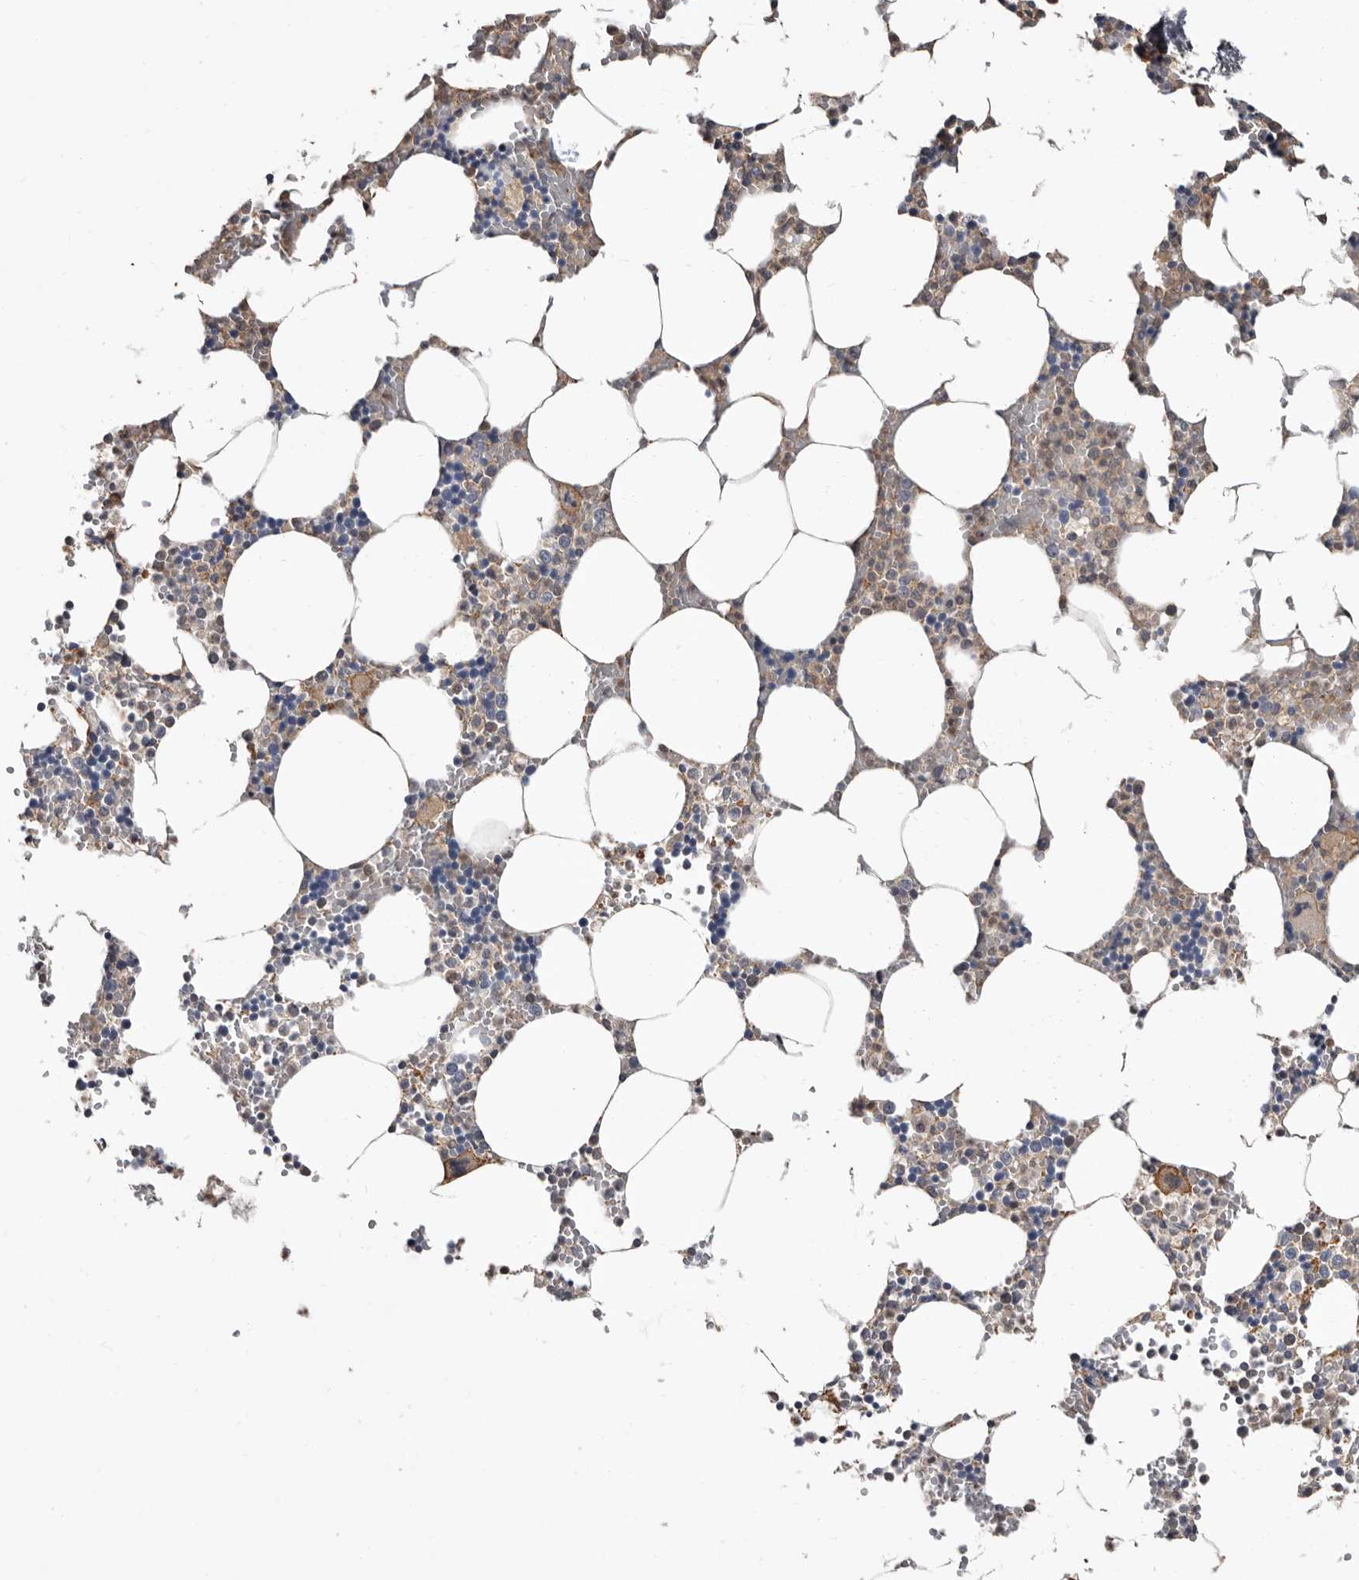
{"staining": {"intensity": "weak", "quantity": "25%-75%", "location": "cytoplasmic/membranous"}, "tissue": "bone marrow", "cell_type": "Hematopoietic cells", "image_type": "normal", "snomed": [{"axis": "morphology", "description": "Normal tissue, NOS"}, {"axis": "topography", "description": "Bone marrow"}], "caption": "Bone marrow stained with DAB immunohistochemistry (IHC) exhibits low levels of weak cytoplasmic/membranous expression in about 25%-75% of hematopoietic cells. The staining was performed using DAB (3,3'-diaminobenzidine) to visualize the protein expression in brown, while the nuclei were stained in blue with hematoxylin (Magnification: 20x).", "gene": "MRPL18", "patient": {"sex": "male", "age": 70}}